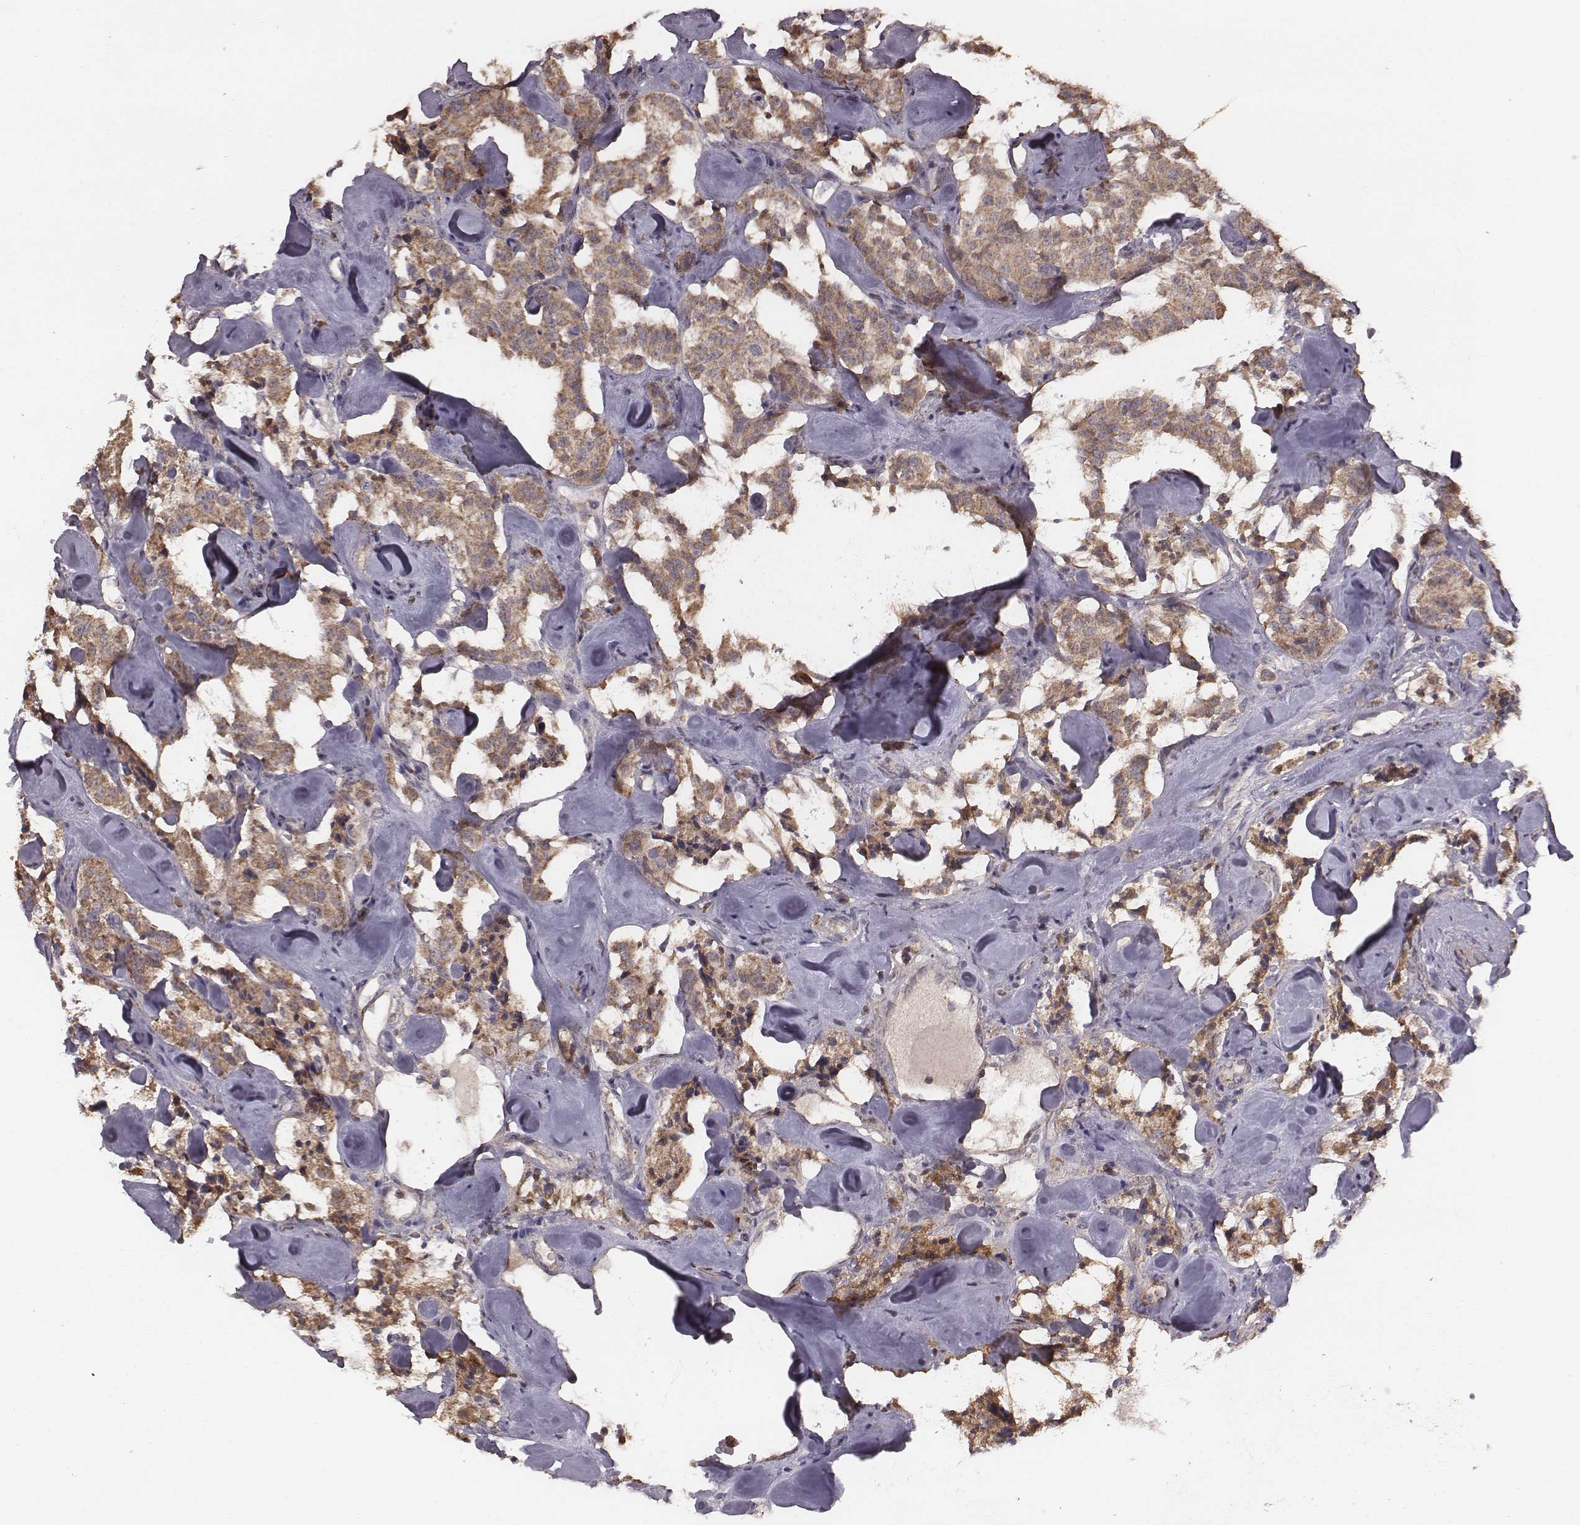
{"staining": {"intensity": "moderate", "quantity": ">75%", "location": "cytoplasmic/membranous"}, "tissue": "carcinoid", "cell_type": "Tumor cells", "image_type": "cancer", "snomed": [{"axis": "morphology", "description": "Carcinoid, malignant, NOS"}, {"axis": "topography", "description": "Pancreas"}], "caption": "Immunohistochemical staining of human carcinoid exhibits medium levels of moderate cytoplasmic/membranous protein positivity in approximately >75% of tumor cells.", "gene": "PDCD2L", "patient": {"sex": "male", "age": 41}}